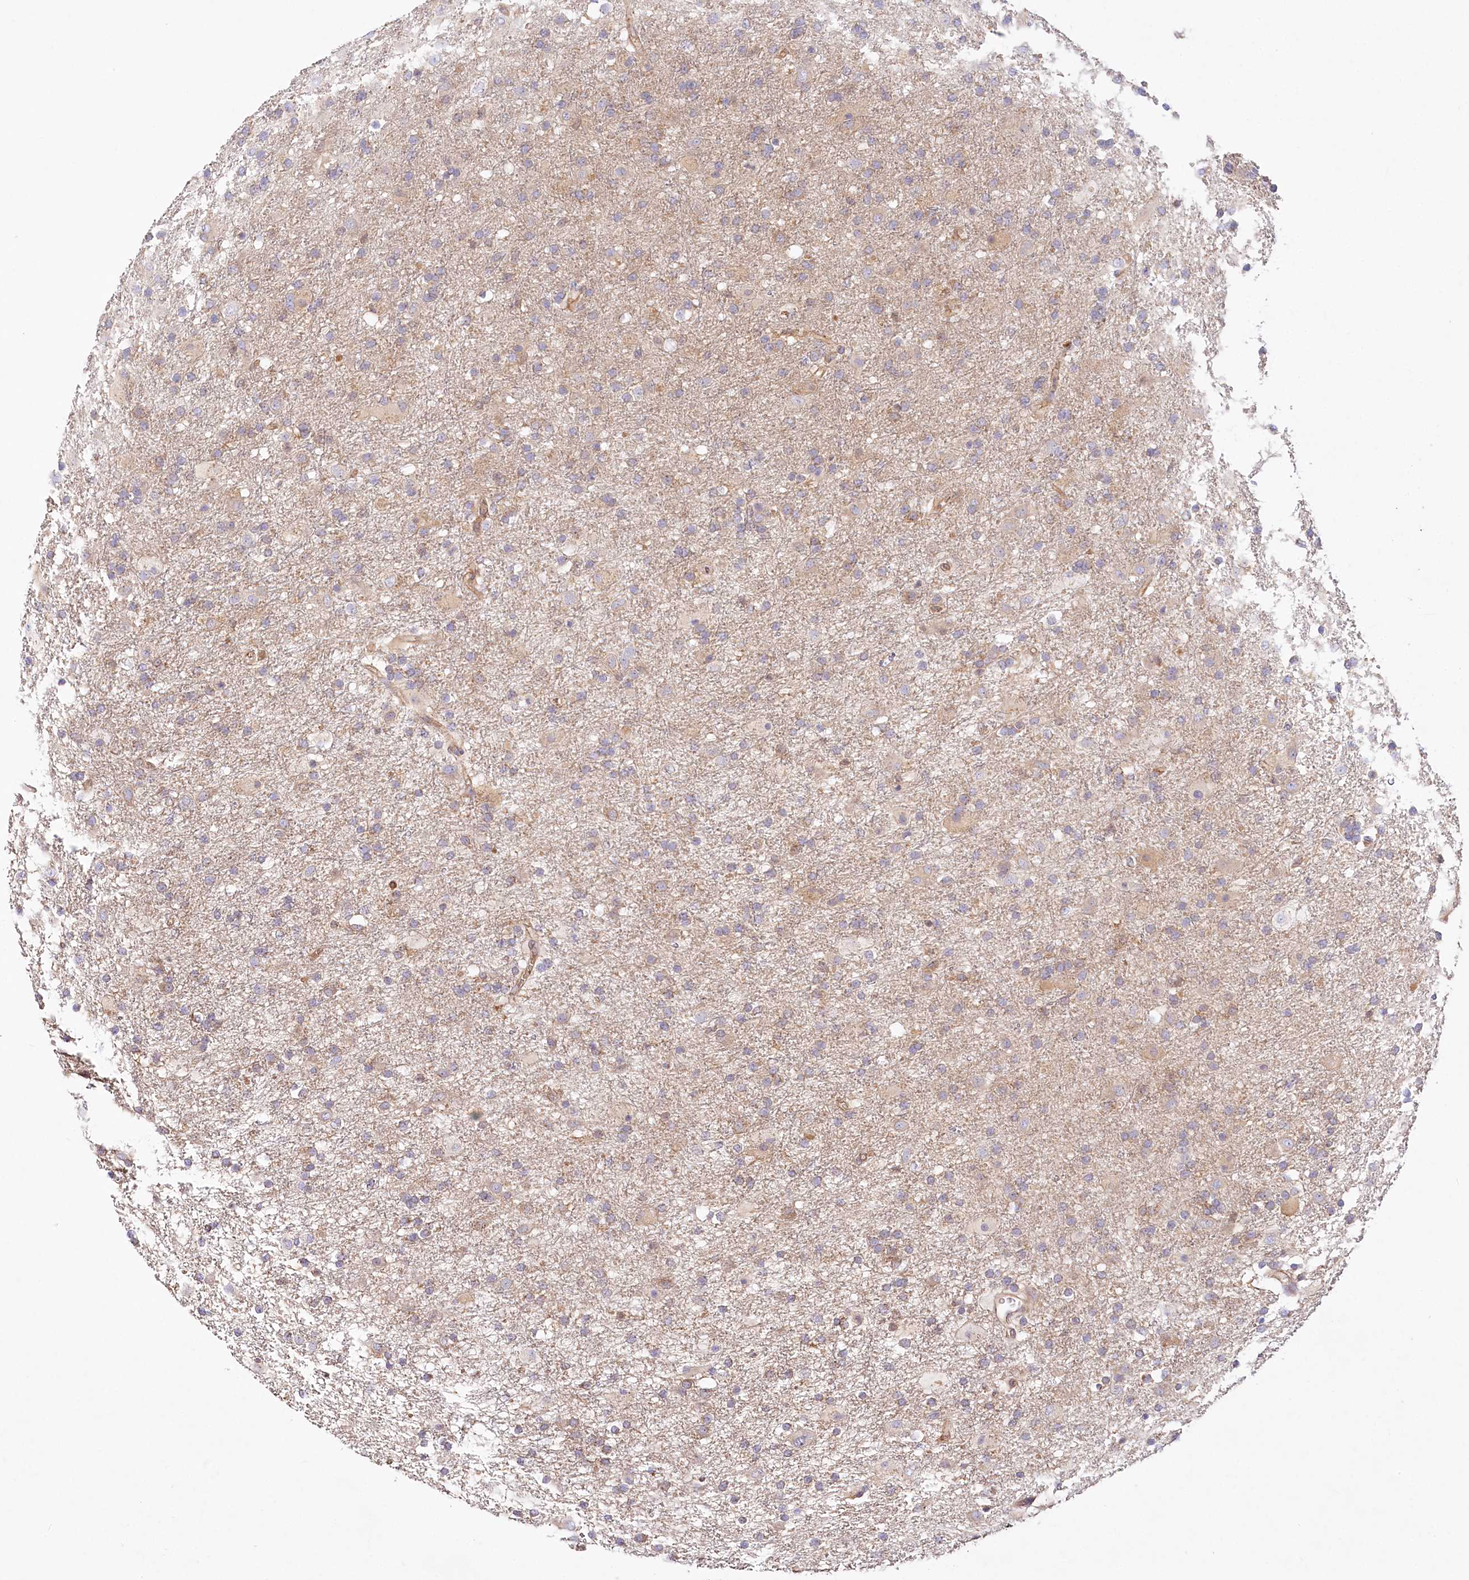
{"staining": {"intensity": "negative", "quantity": "none", "location": "none"}, "tissue": "glioma", "cell_type": "Tumor cells", "image_type": "cancer", "snomed": [{"axis": "morphology", "description": "Glioma, malignant, Low grade"}, {"axis": "topography", "description": "Brain"}], "caption": "Histopathology image shows no protein positivity in tumor cells of malignant low-grade glioma tissue.", "gene": "ABRAXAS2", "patient": {"sex": "male", "age": 65}}